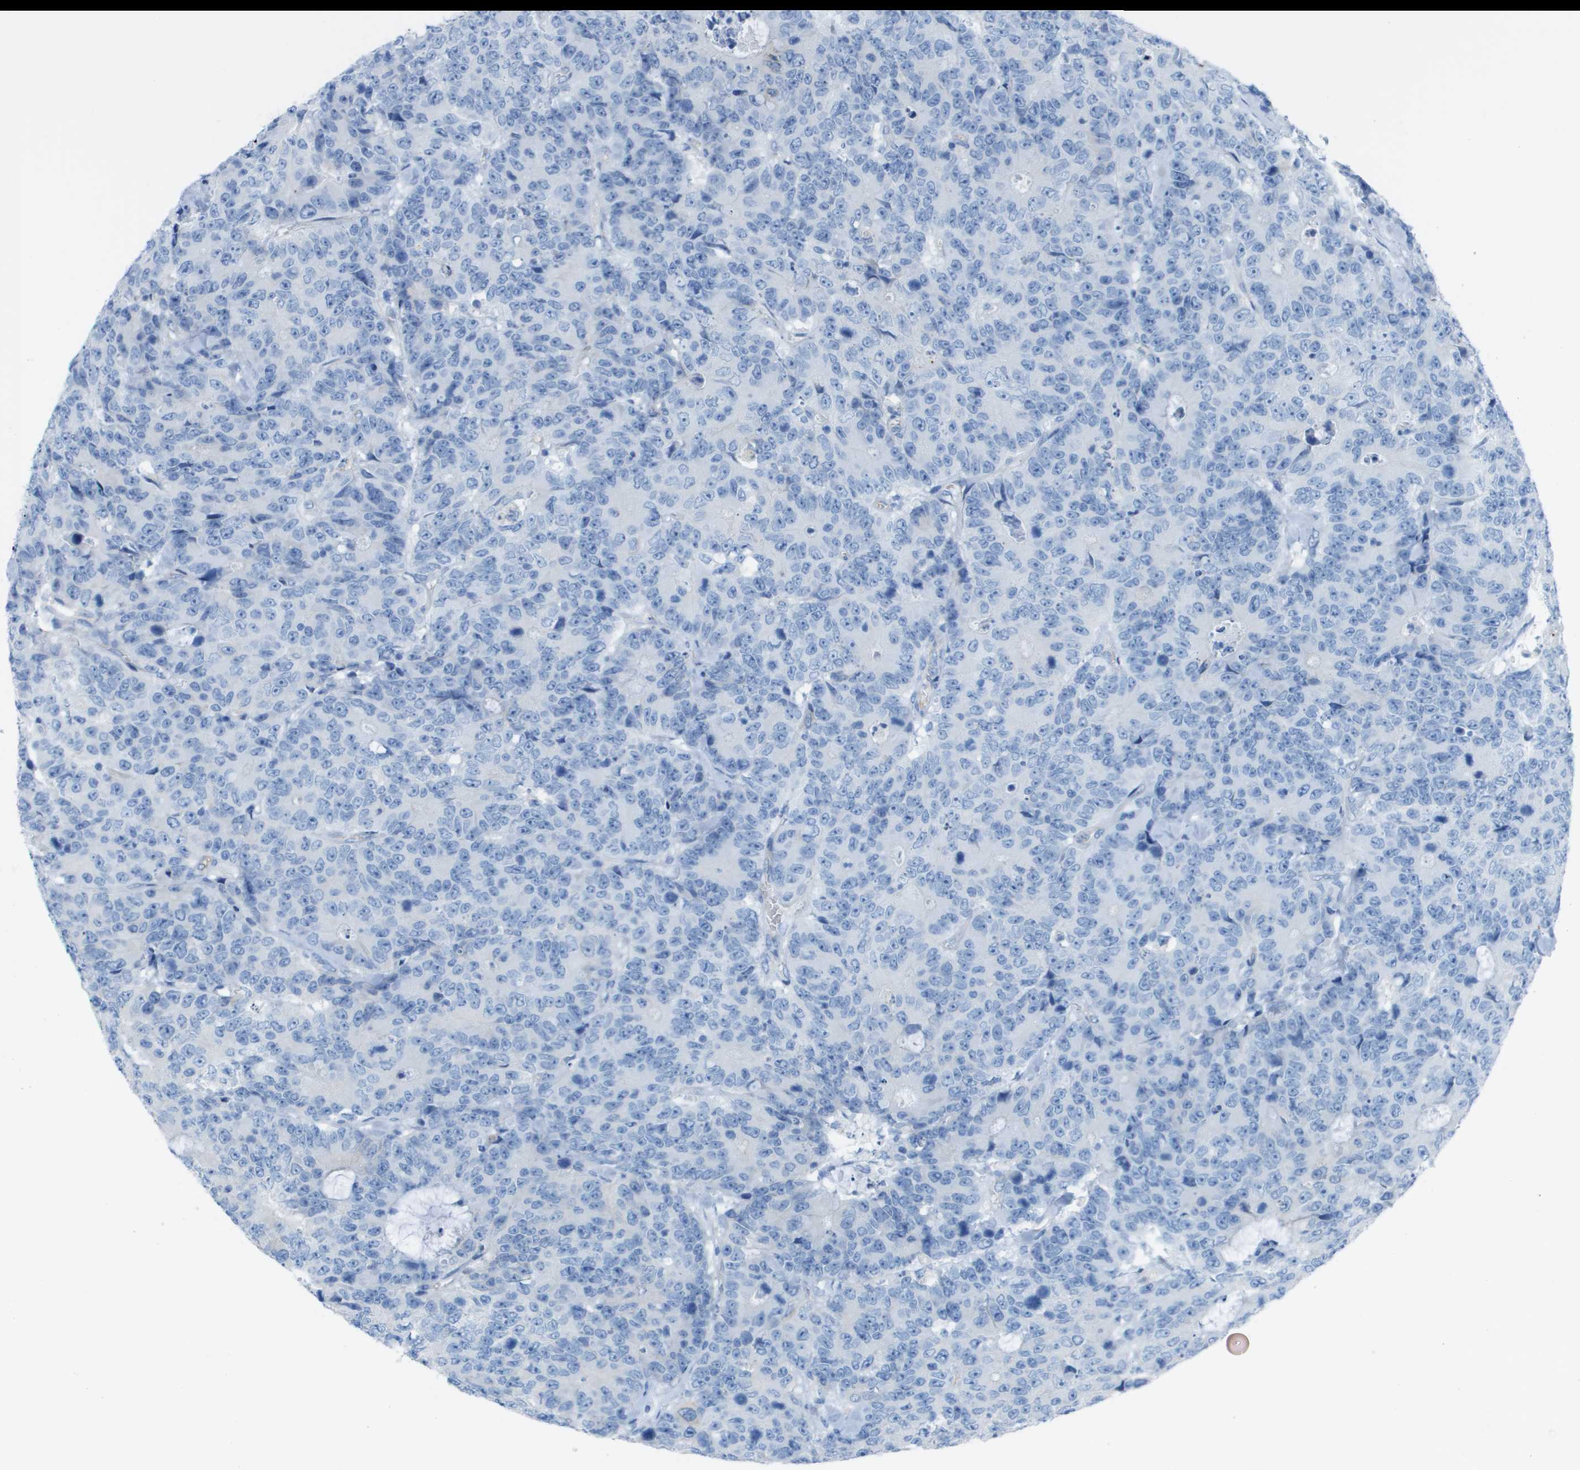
{"staining": {"intensity": "negative", "quantity": "none", "location": "none"}, "tissue": "colorectal cancer", "cell_type": "Tumor cells", "image_type": "cancer", "snomed": [{"axis": "morphology", "description": "Adenocarcinoma, NOS"}, {"axis": "topography", "description": "Colon"}], "caption": "An immunohistochemistry (IHC) photomicrograph of colorectal adenocarcinoma is shown. There is no staining in tumor cells of colorectal adenocarcinoma.", "gene": "CD46", "patient": {"sex": "female", "age": 86}}